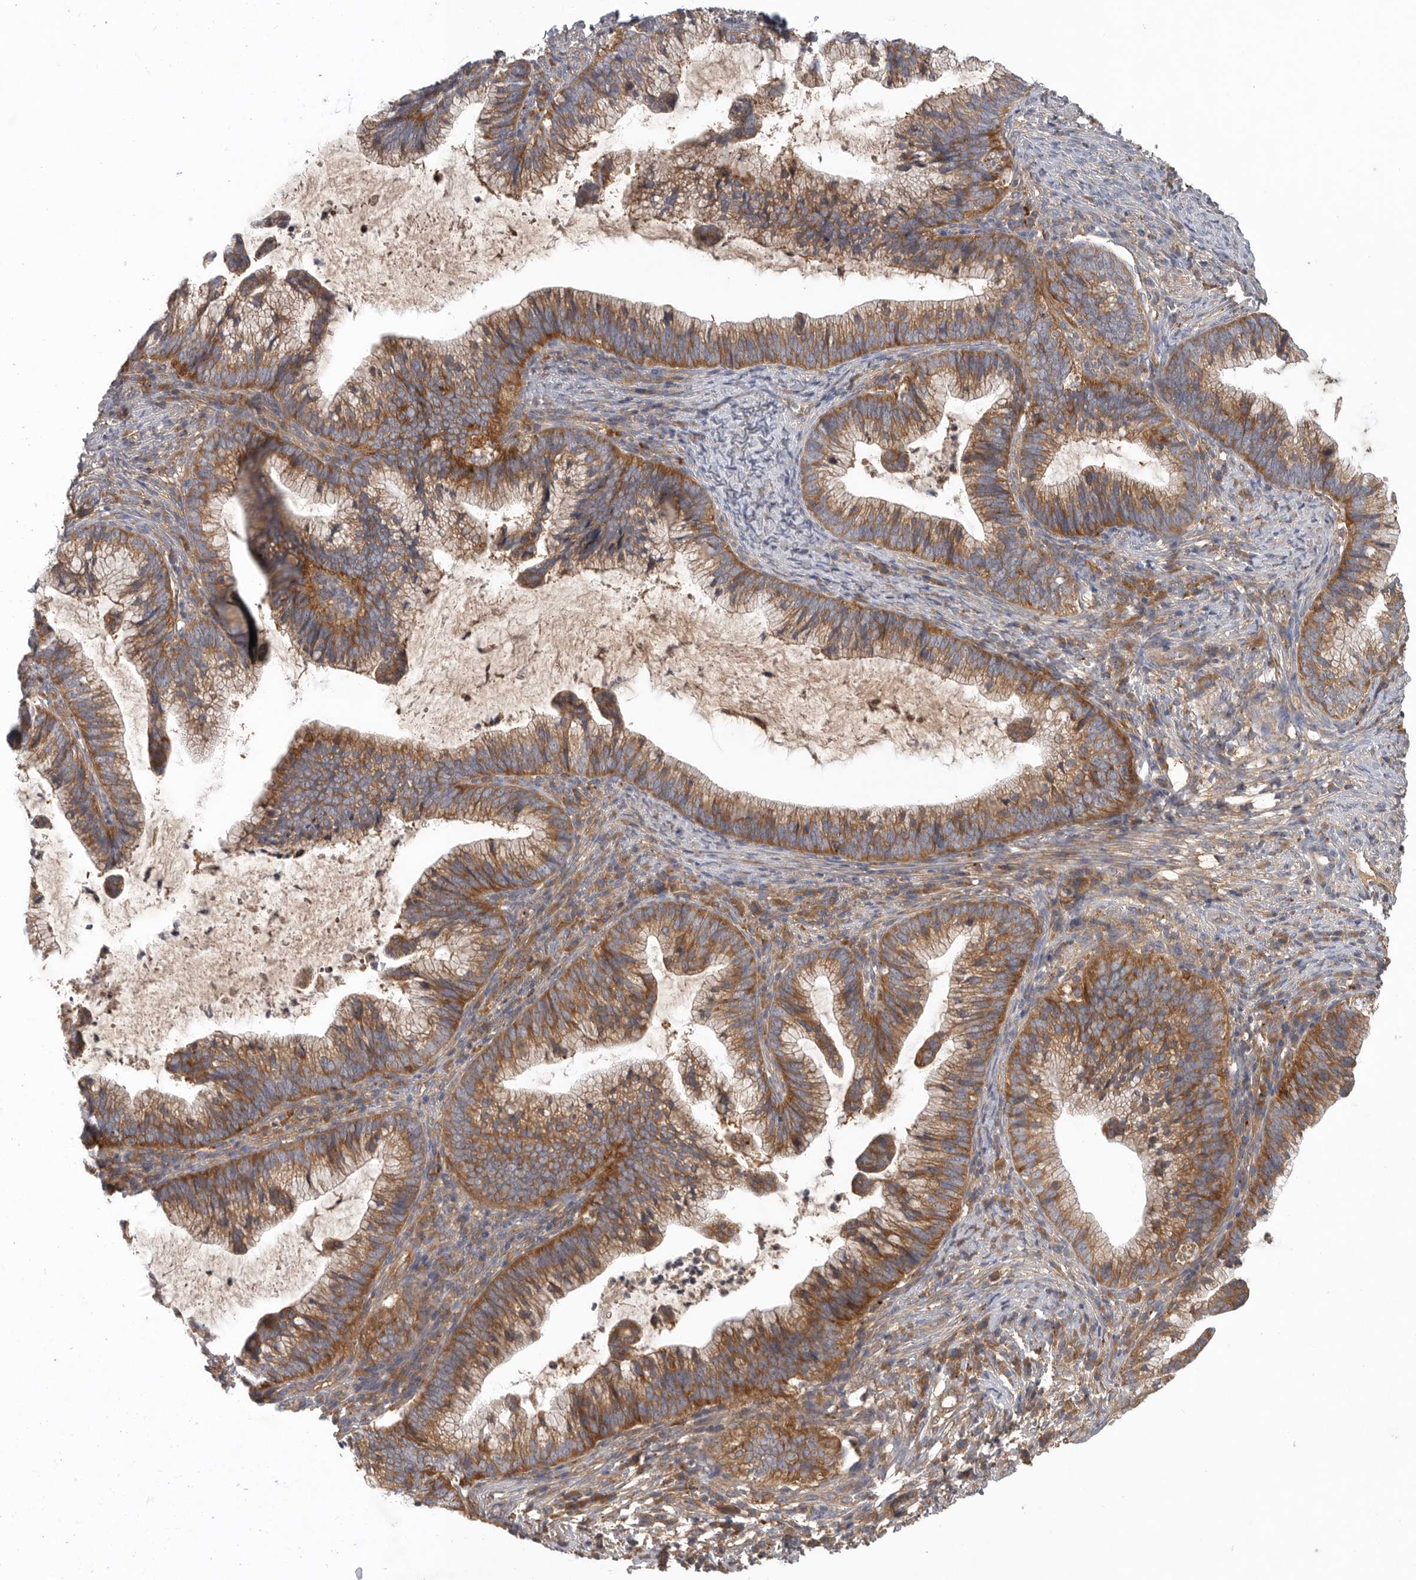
{"staining": {"intensity": "moderate", "quantity": ">75%", "location": "cytoplasmic/membranous"}, "tissue": "cervical cancer", "cell_type": "Tumor cells", "image_type": "cancer", "snomed": [{"axis": "morphology", "description": "Adenocarcinoma, NOS"}, {"axis": "topography", "description": "Cervix"}], "caption": "Cervical cancer (adenocarcinoma) was stained to show a protein in brown. There is medium levels of moderate cytoplasmic/membranous positivity in approximately >75% of tumor cells.", "gene": "C1orf109", "patient": {"sex": "female", "age": 36}}